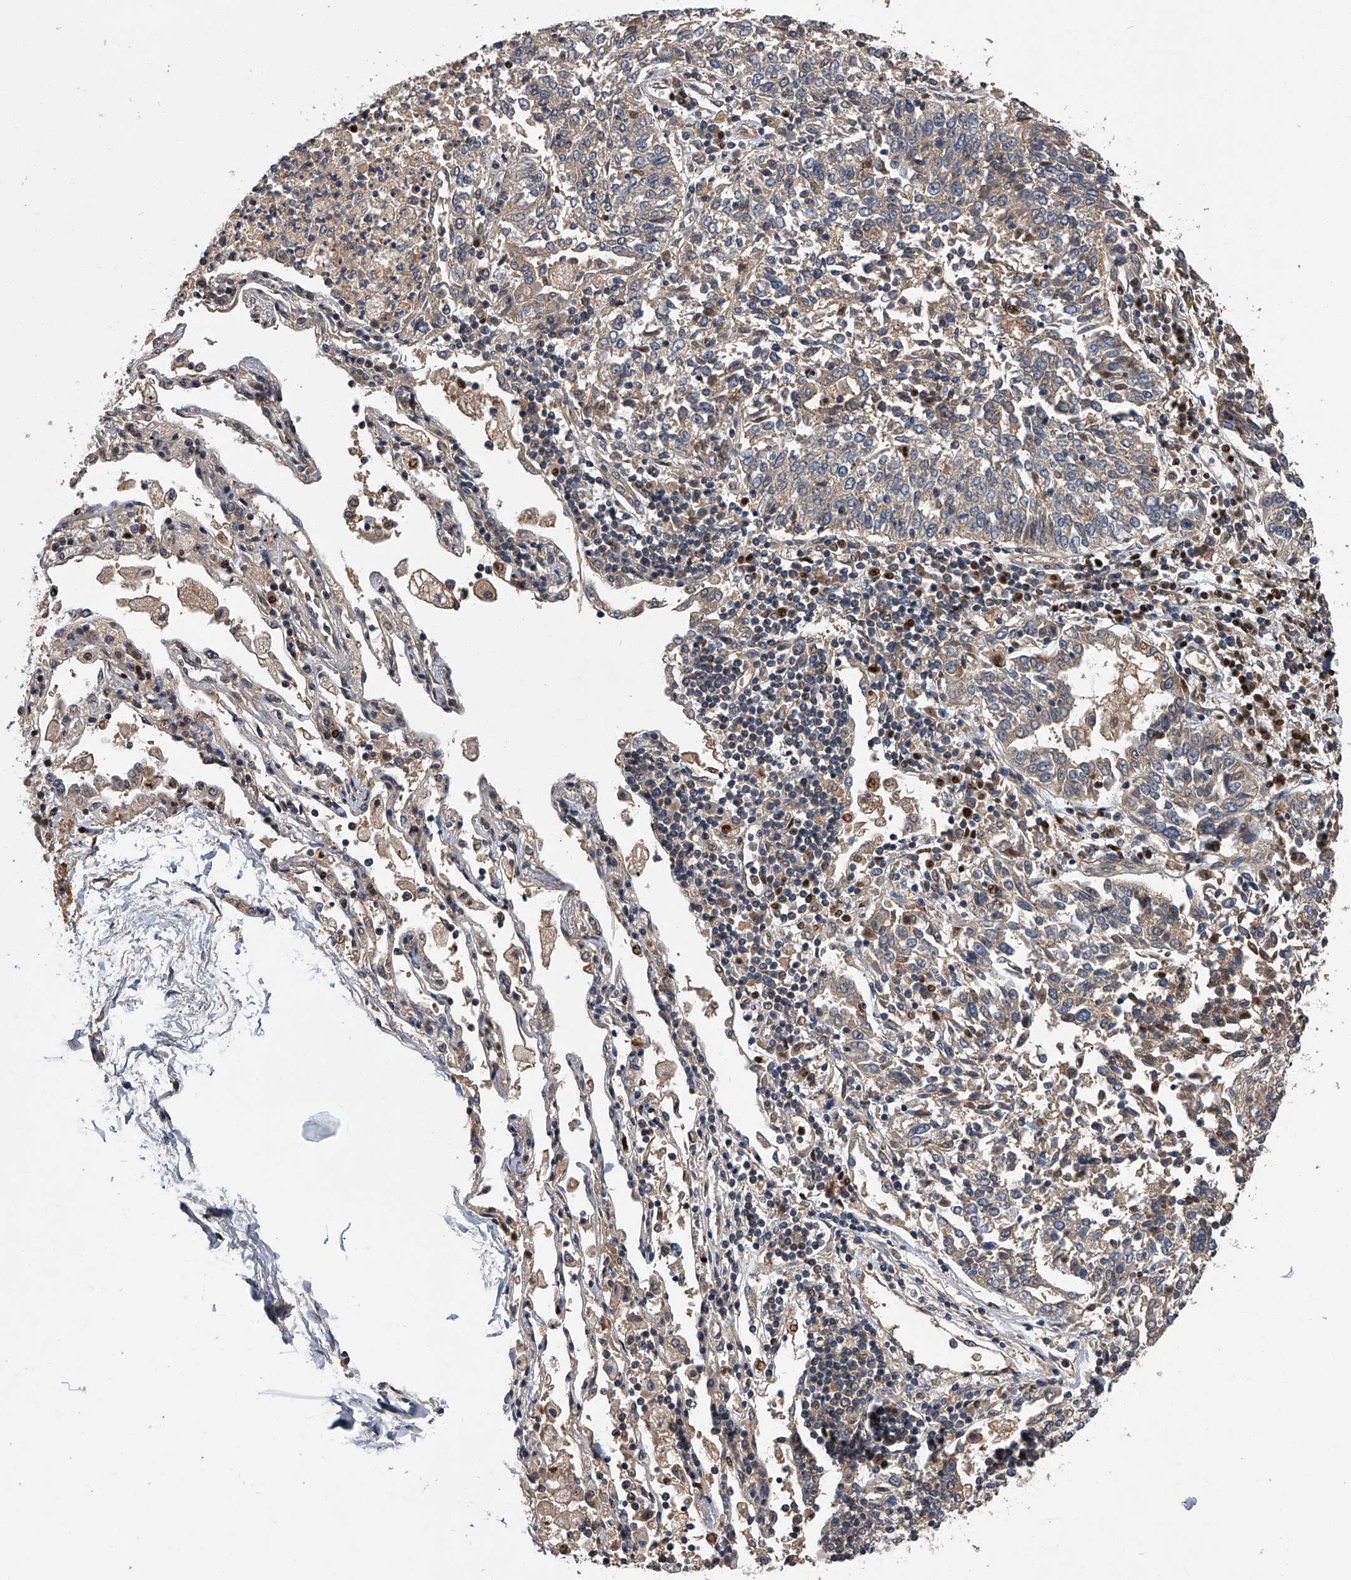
{"staining": {"intensity": "weak", "quantity": "<25%", "location": "cytoplasmic/membranous"}, "tissue": "lung cancer", "cell_type": "Tumor cells", "image_type": "cancer", "snomed": [{"axis": "morphology", "description": "Normal tissue, NOS"}, {"axis": "morphology", "description": "Squamous cell carcinoma, NOS"}, {"axis": "topography", "description": "Cartilage tissue"}, {"axis": "topography", "description": "Lung"}, {"axis": "topography", "description": "Peripheral nerve tissue"}], "caption": "This image is of squamous cell carcinoma (lung) stained with IHC to label a protein in brown with the nuclei are counter-stained blue. There is no staining in tumor cells.", "gene": "SLC12A8", "patient": {"sex": "female", "age": 49}}